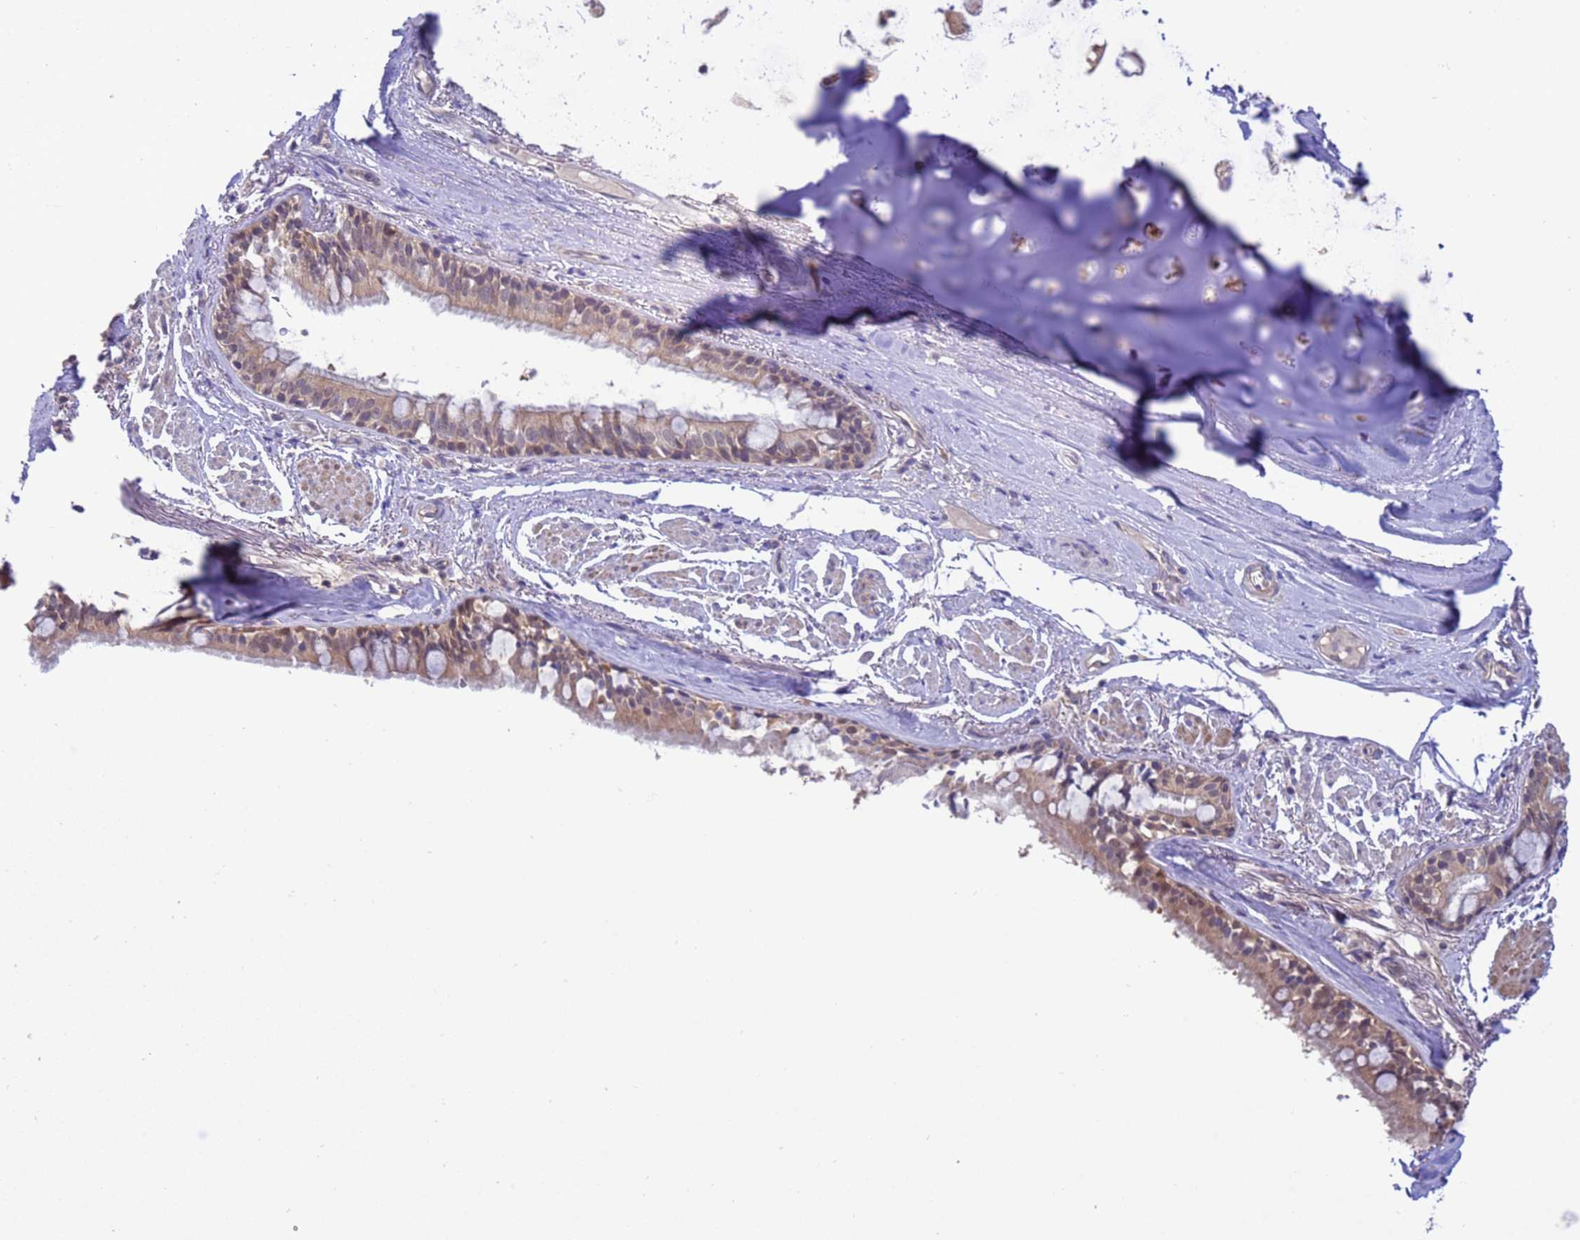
{"staining": {"intensity": "moderate", "quantity": ">75%", "location": "cytoplasmic/membranous,nuclear"}, "tissue": "bronchus", "cell_type": "Respiratory epithelial cells", "image_type": "normal", "snomed": [{"axis": "morphology", "description": "Normal tissue, NOS"}, {"axis": "topography", "description": "Bronchus"}], "caption": "Respiratory epithelial cells demonstrate medium levels of moderate cytoplasmic/membranous,nuclear expression in approximately >75% of cells in benign human bronchus.", "gene": "ZNF461", "patient": {"sex": "male", "age": 70}}